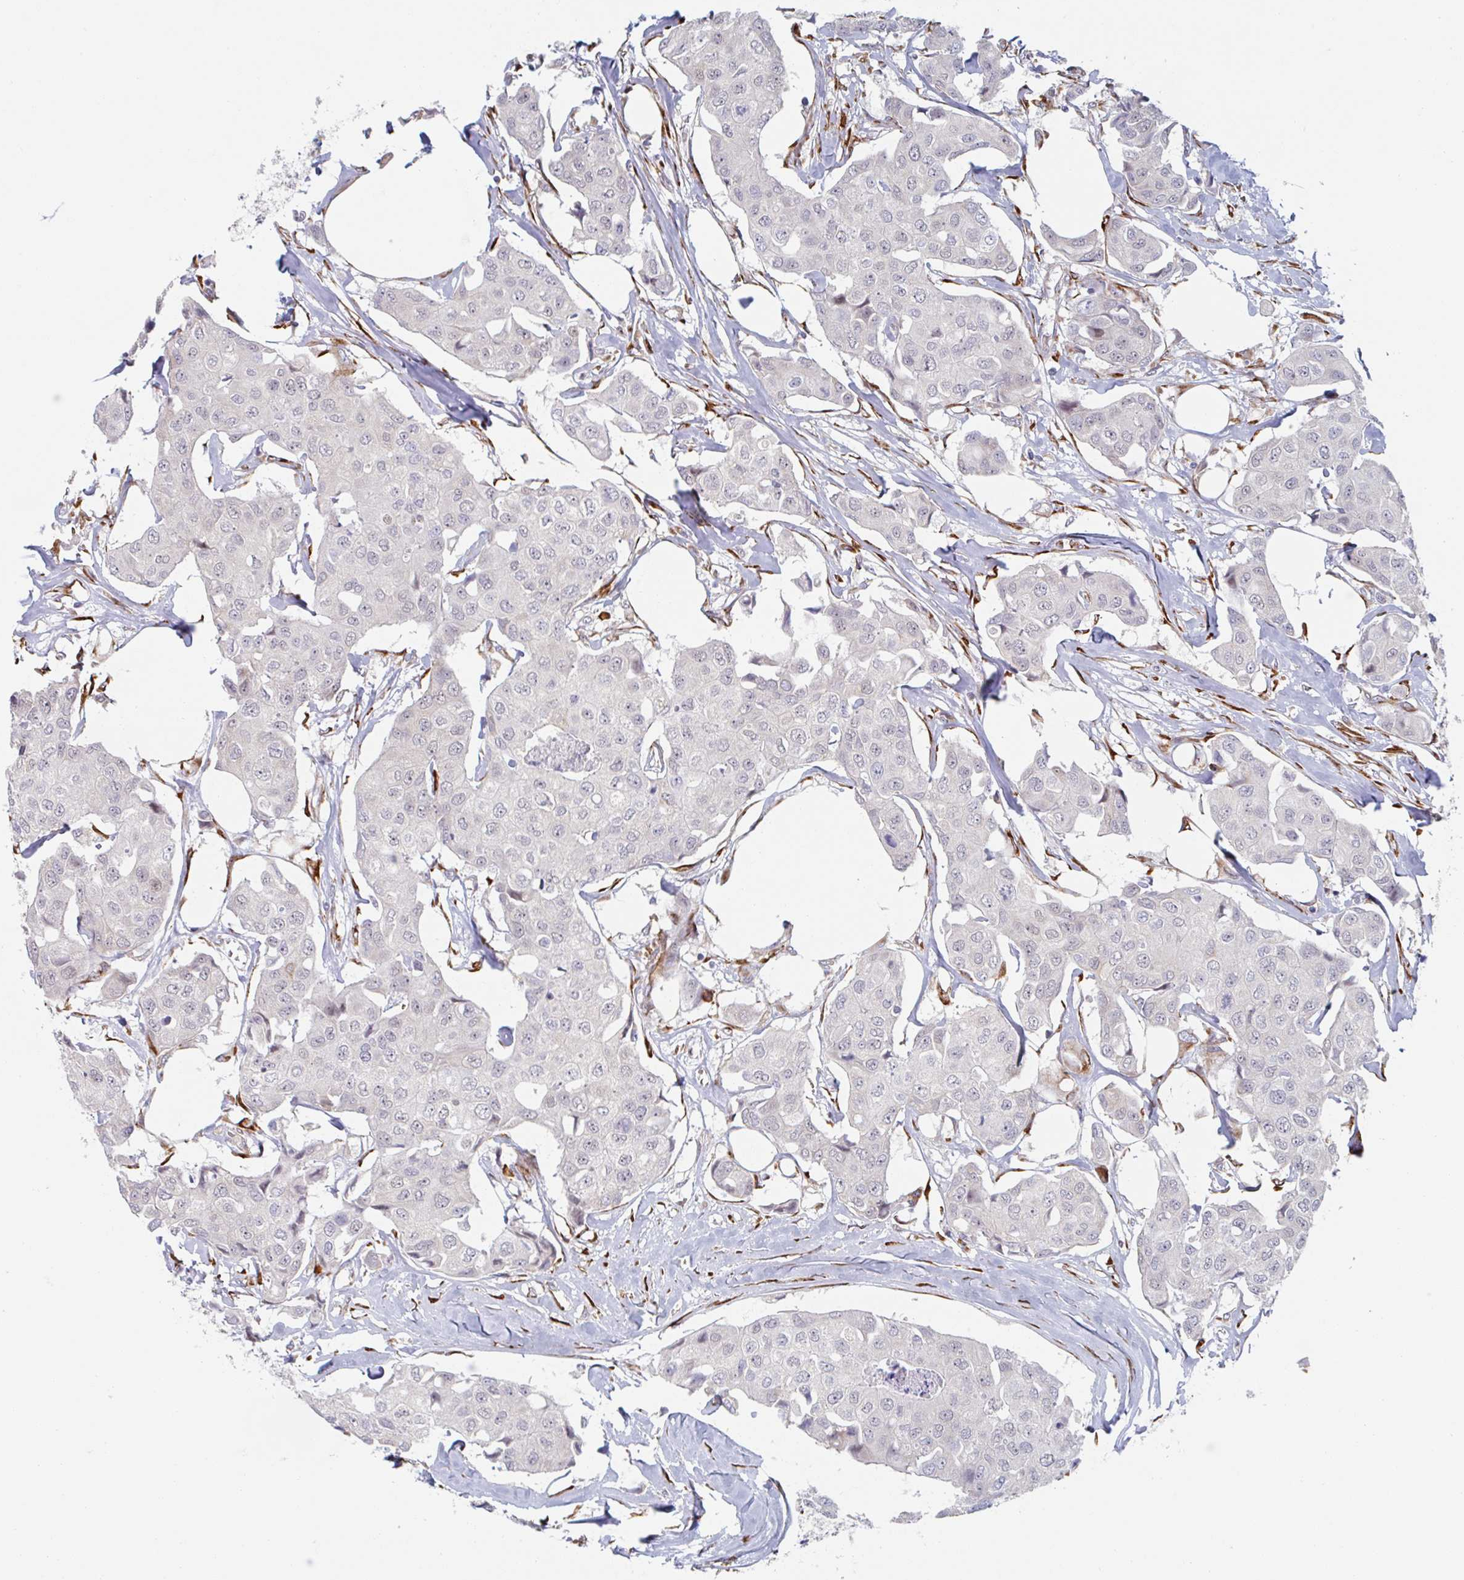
{"staining": {"intensity": "negative", "quantity": "none", "location": "none"}, "tissue": "breast cancer", "cell_type": "Tumor cells", "image_type": "cancer", "snomed": [{"axis": "morphology", "description": "Duct carcinoma"}, {"axis": "topography", "description": "Breast"}, {"axis": "topography", "description": "Lymph node"}], "caption": "Immunohistochemistry (IHC) image of human breast intraductal carcinoma stained for a protein (brown), which displays no positivity in tumor cells.", "gene": "TRAPPC10", "patient": {"sex": "female", "age": 80}}